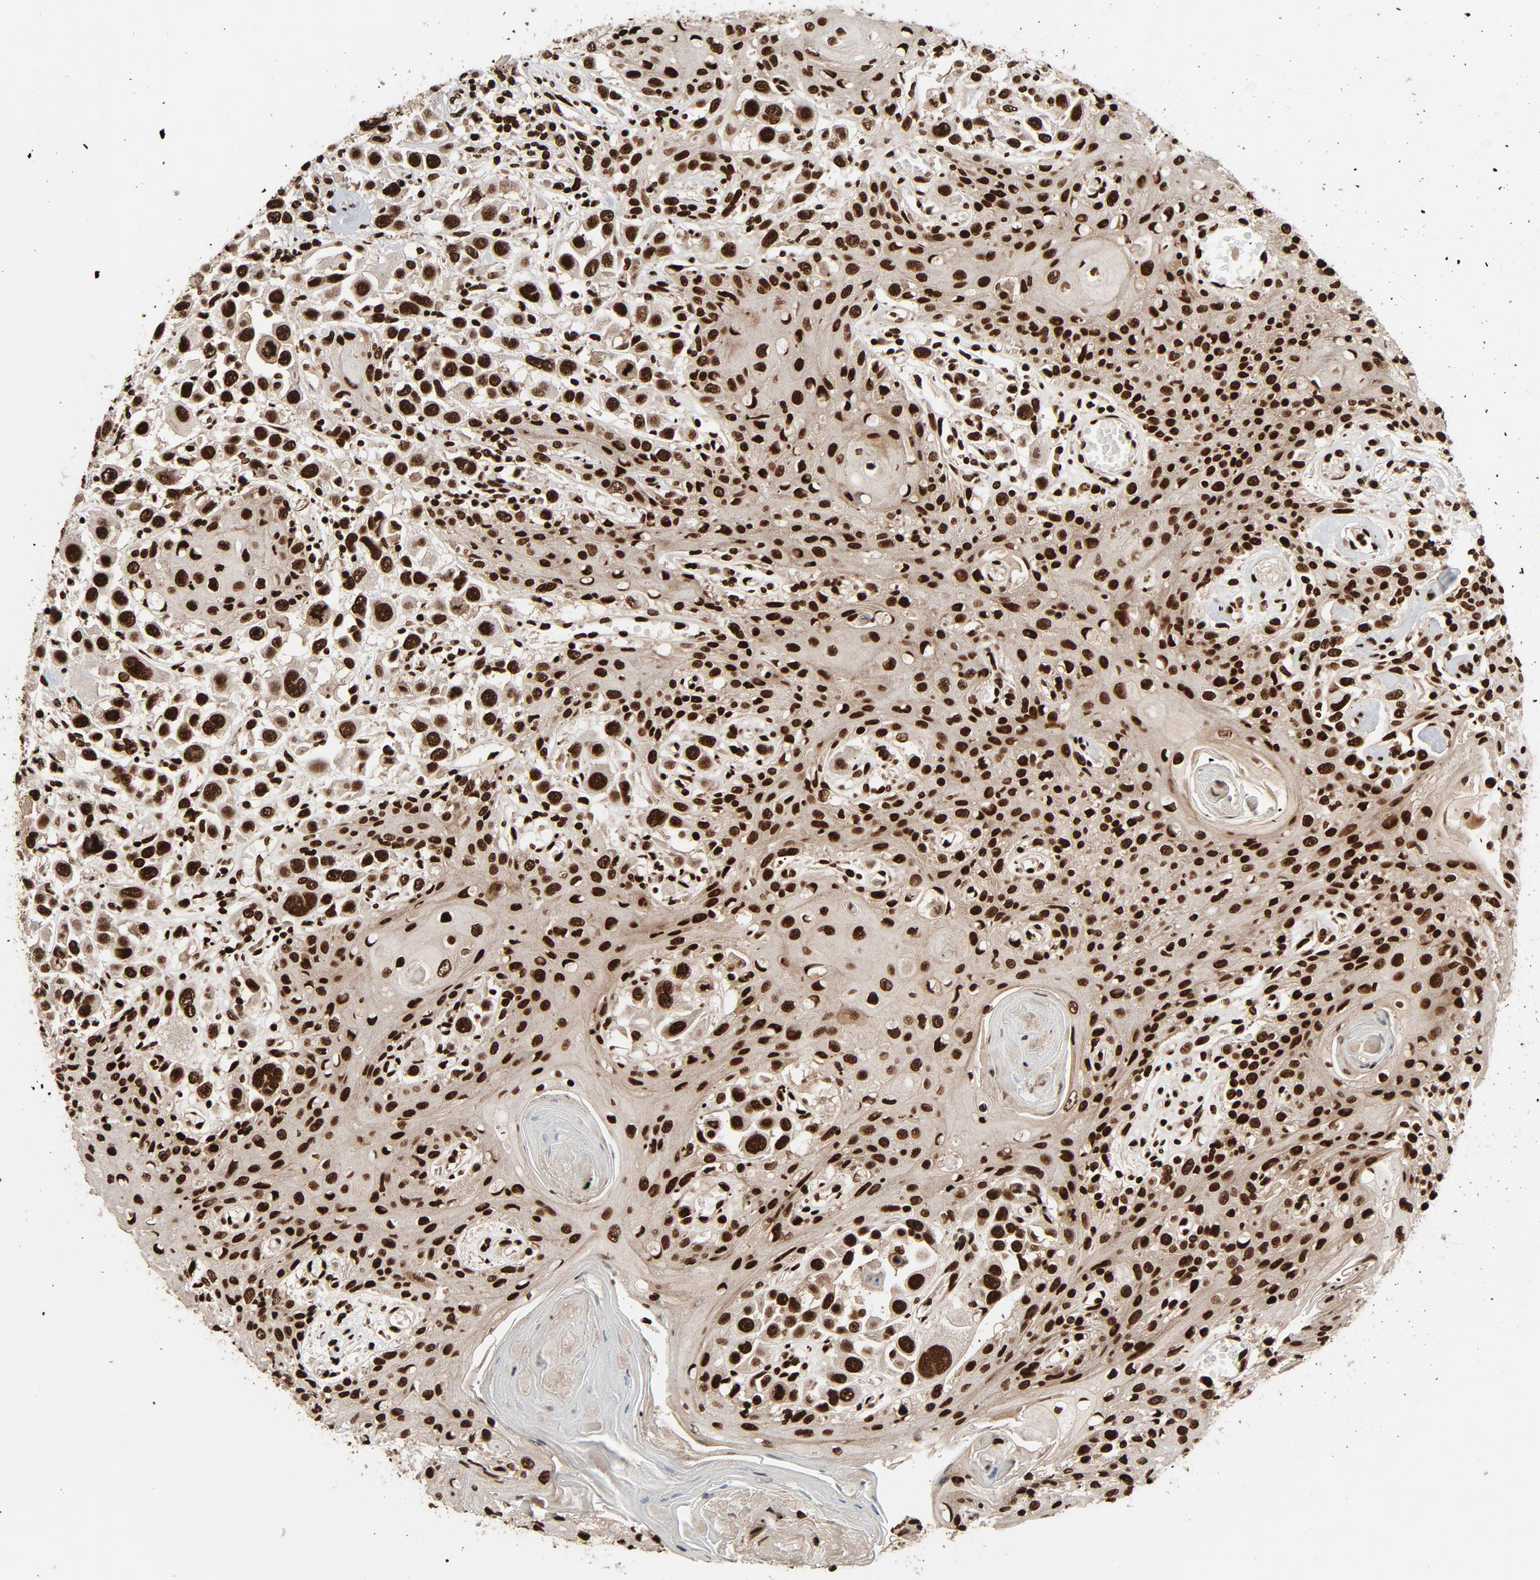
{"staining": {"intensity": "strong", "quantity": ">75%", "location": "nuclear"}, "tissue": "head and neck cancer", "cell_type": "Tumor cells", "image_type": "cancer", "snomed": [{"axis": "morphology", "description": "Squamous cell carcinoma, NOS"}, {"axis": "topography", "description": "Oral tissue"}, {"axis": "topography", "description": "Head-Neck"}], "caption": "Immunohistochemical staining of human head and neck squamous cell carcinoma shows strong nuclear protein staining in approximately >75% of tumor cells.", "gene": "TP53BP1", "patient": {"sex": "female", "age": 76}}